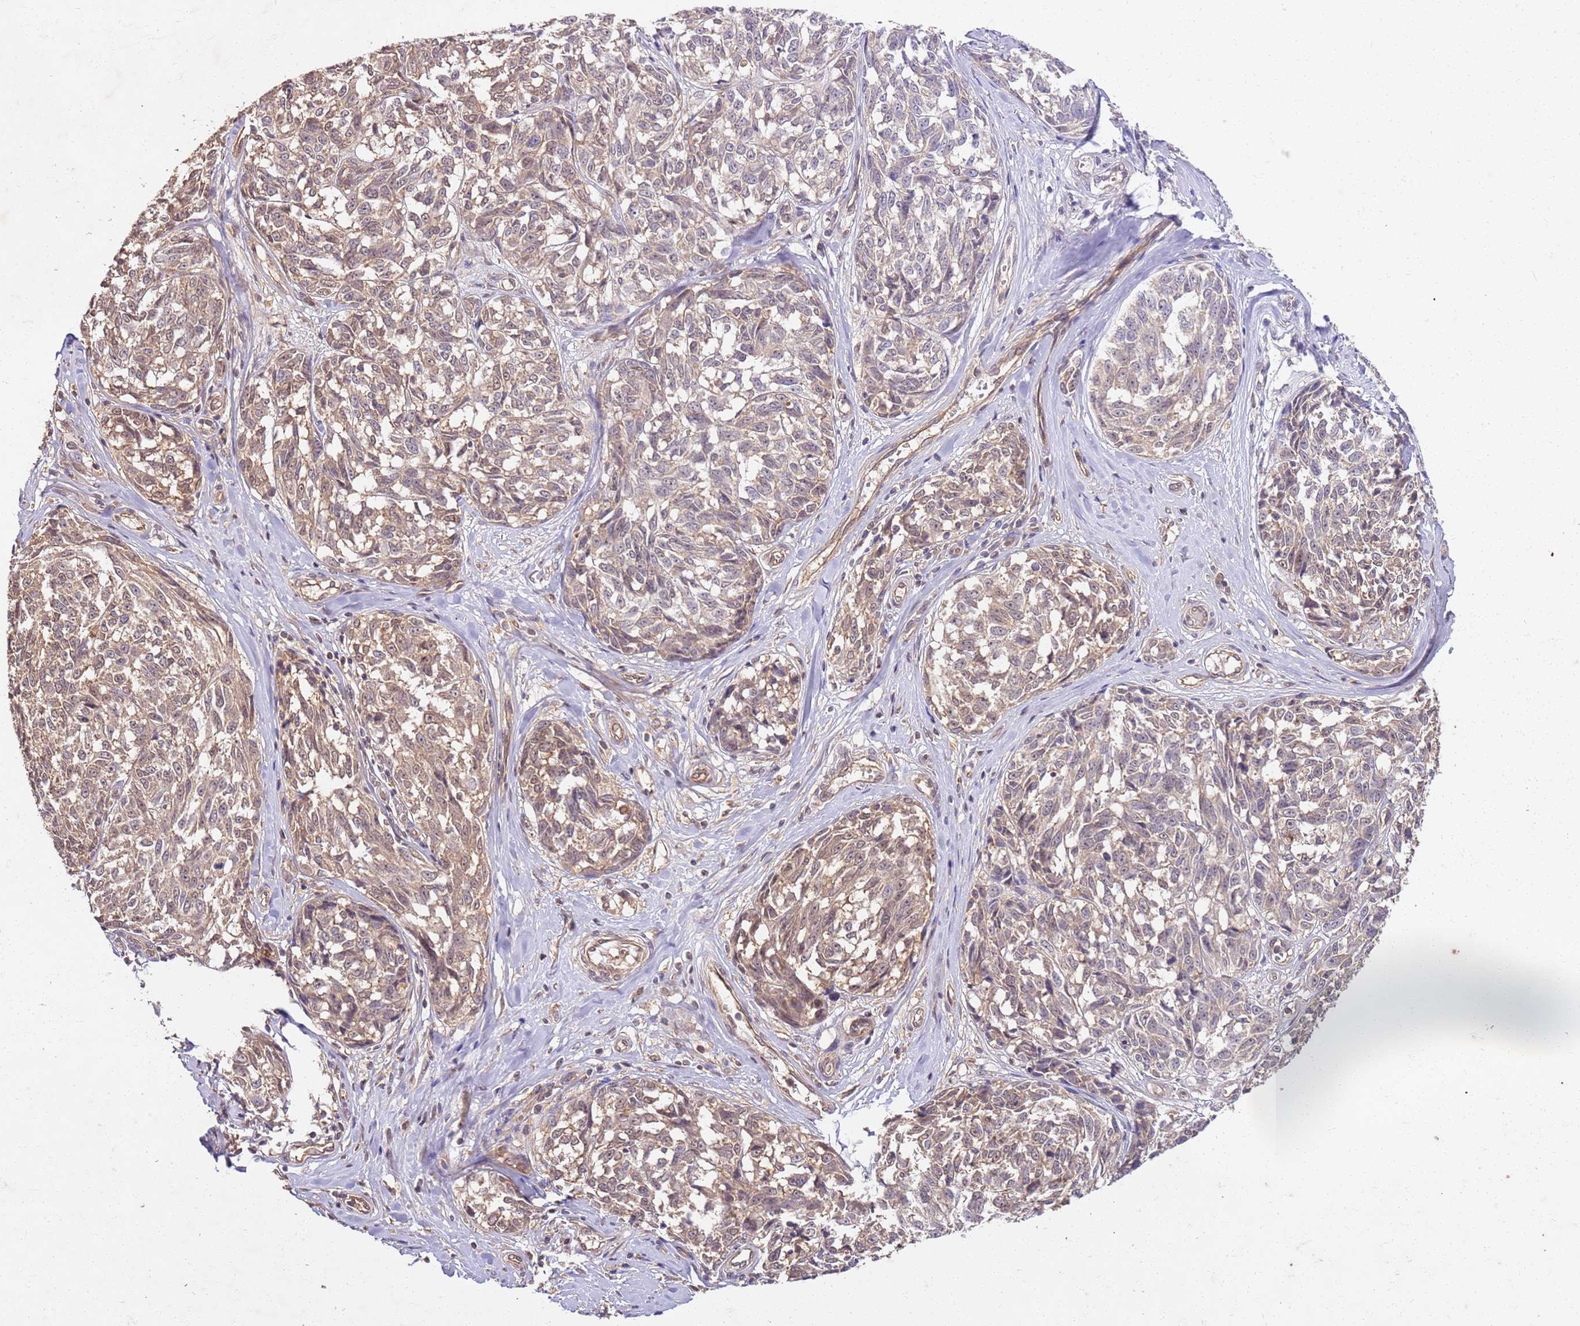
{"staining": {"intensity": "weak", "quantity": "25%-75%", "location": "cytoplasmic/membranous,nuclear"}, "tissue": "melanoma", "cell_type": "Tumor cells", "image_type": "cancer", "snomed": [{"axis": "morphology", "description": "Normal tissue, NOS"}, {"axis": "morphology", "description": "Malignant melanoma, NOS"}, {"axis": "topography", "description": "Skin"}], "caption": "Melanoma was stained to show a protein in brown. There is low levels of weak cytoplasmic/membranous and nuclear staining in about 25%-75% of tumor cells.", "gene": "UBE3A", "patient": {"sex": "female", "age": 64}}